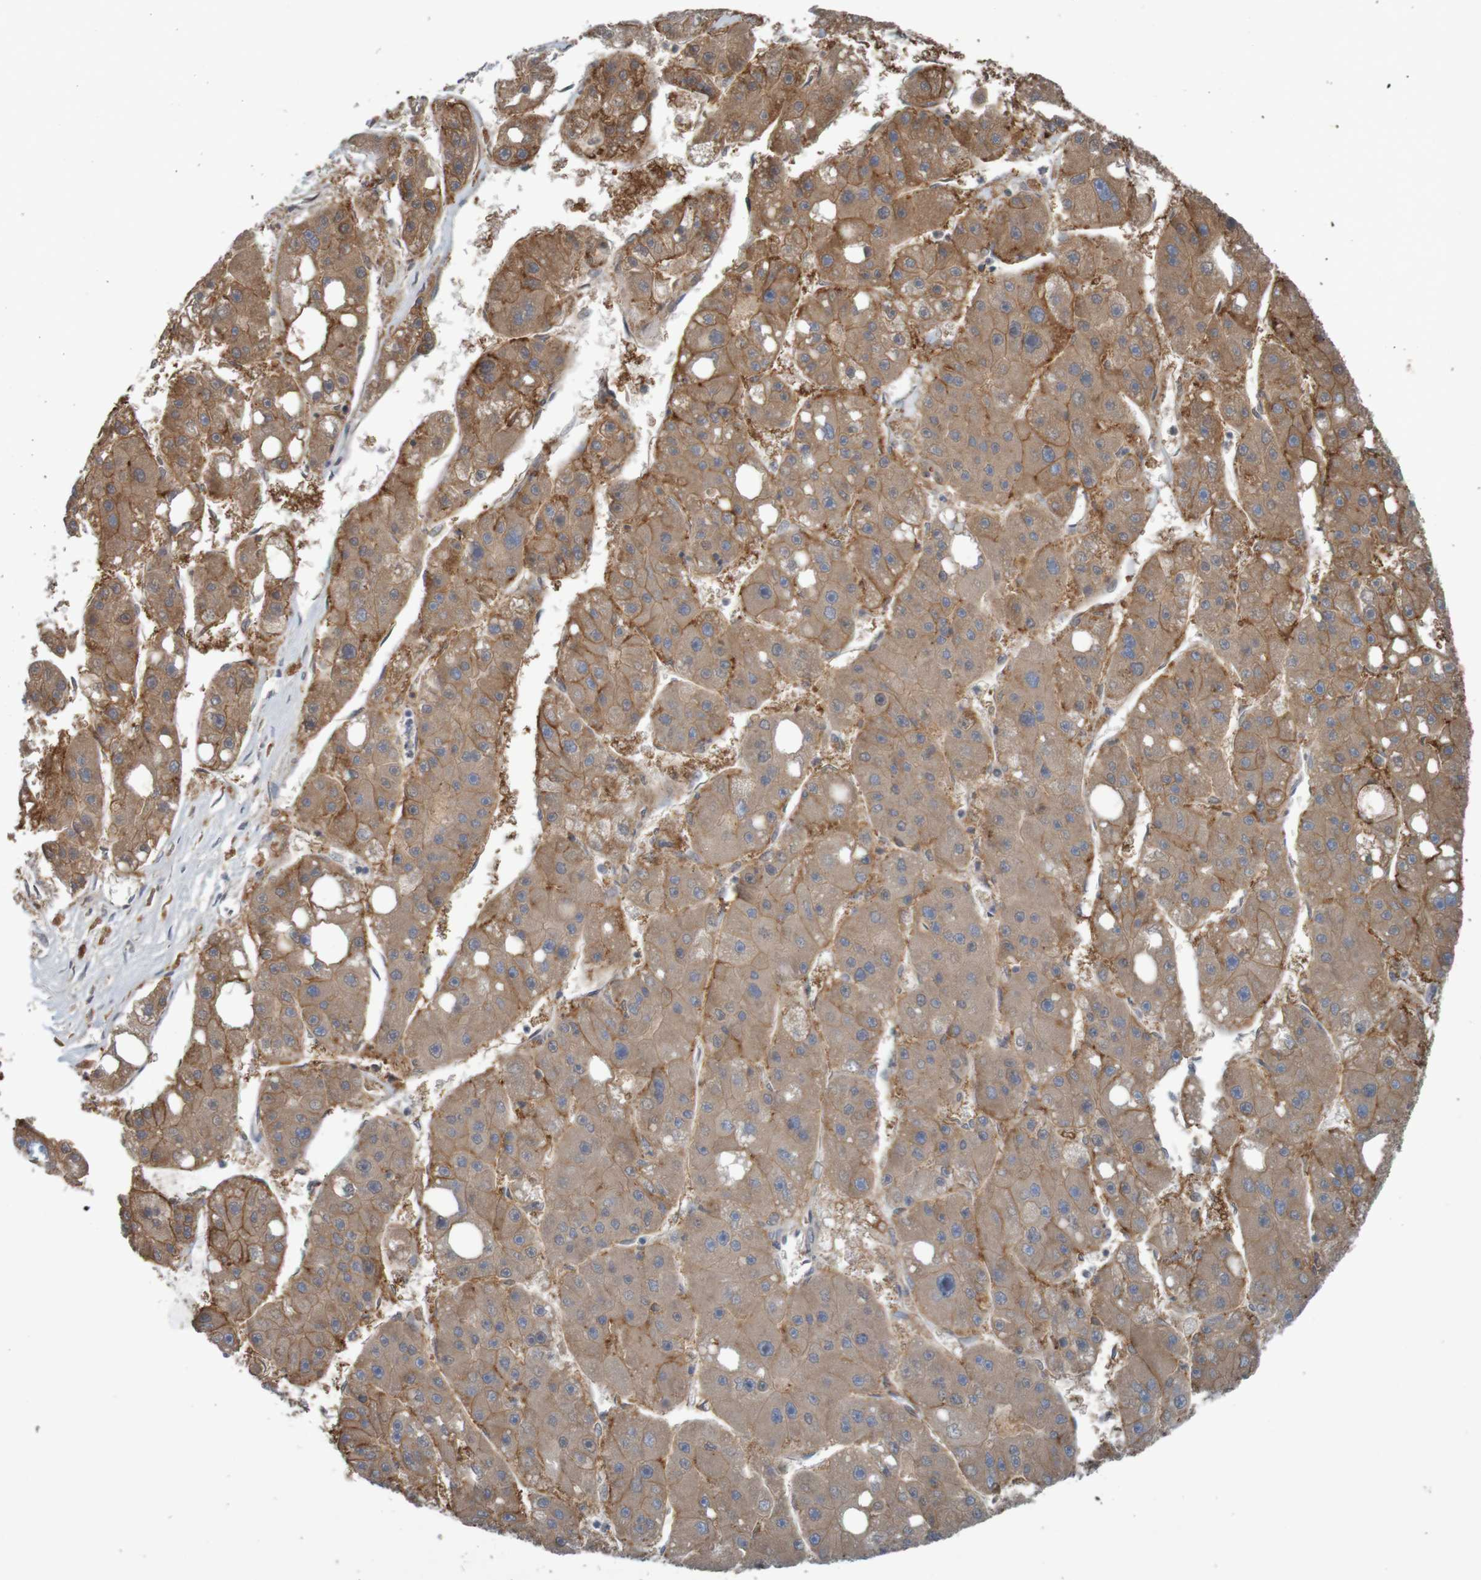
{"staining": {"intensity": "moderate", "quantity": ">75%", "location": "cytoplasmic/membranous"}, "tissue": "liver cancer", "cell_type": "Tumor cells", "image_type": "cancer", "snomed": [{"axis": "morphology", "description": "Carcinoma, Hepatocellular, NOS"}, {"axis": "topography", "description": "Liver"}], "caption": "Protein expression analysis of human liver hepatocellular carcinoma reveals moderate cytoplasmic/membranous expression in approximately >75% of tumor cells. Nuclei are stained in blue.", "gene": "B3GAT2", "patient": {"sex": "female", "age": 61}}